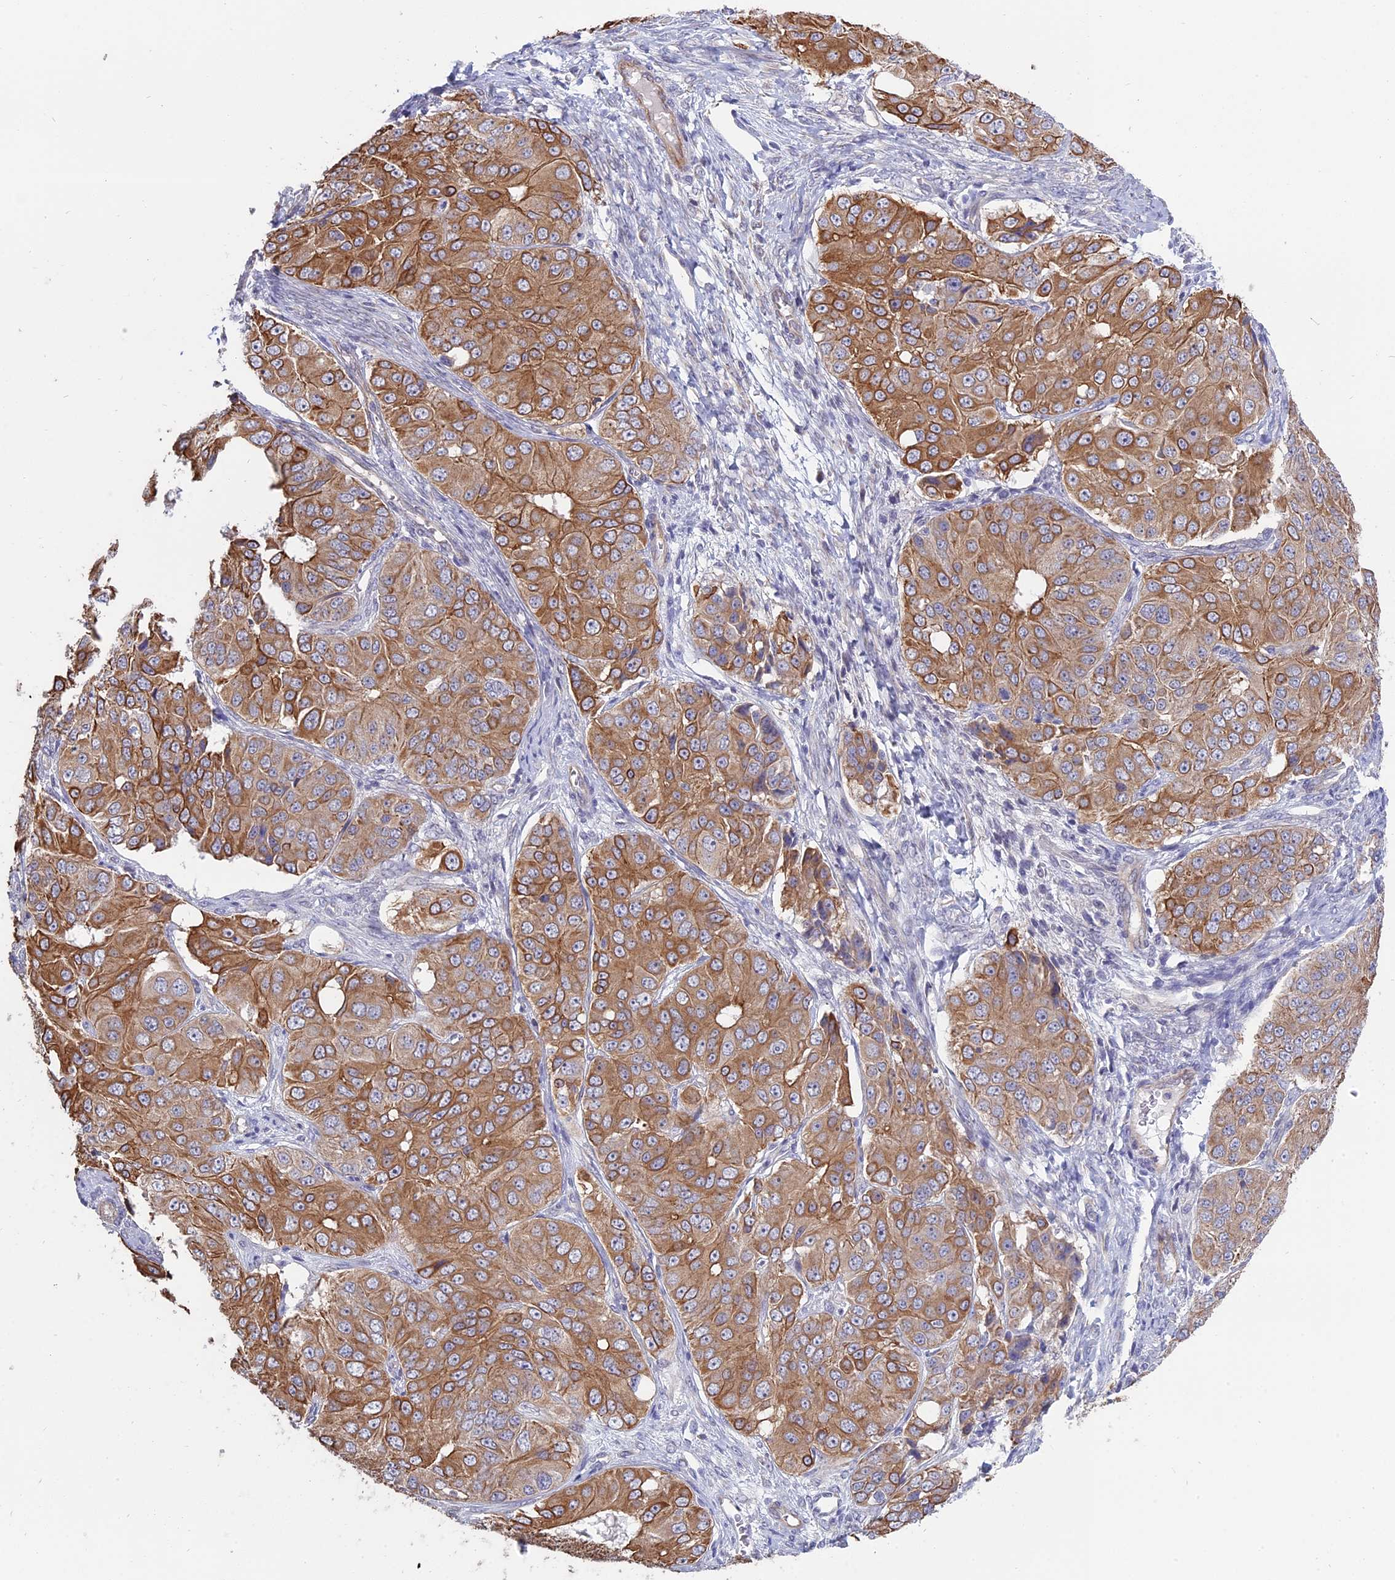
{"staining": {"intensity": "moderate", "quantity": ">75%", "location": "cytoplasmic/membranous"}, "tissue": "ovarian cancer", "cell_type": "Tumor cells", "image_type": "cancer", "snomed": [{"axis": "morphology", "description": "Carcinoma, endometroid"}, {"axis": "topography", "description": "Ovary"}], "caption": "This is a histology image of immunohistochemistry (IHC) staining of ovarian cancer, which shows moderate staining in the cytoplasmic/membranous of tumor cells.", "gene": "MYO5B", "patient": {"sex": "female", "age": 51}}